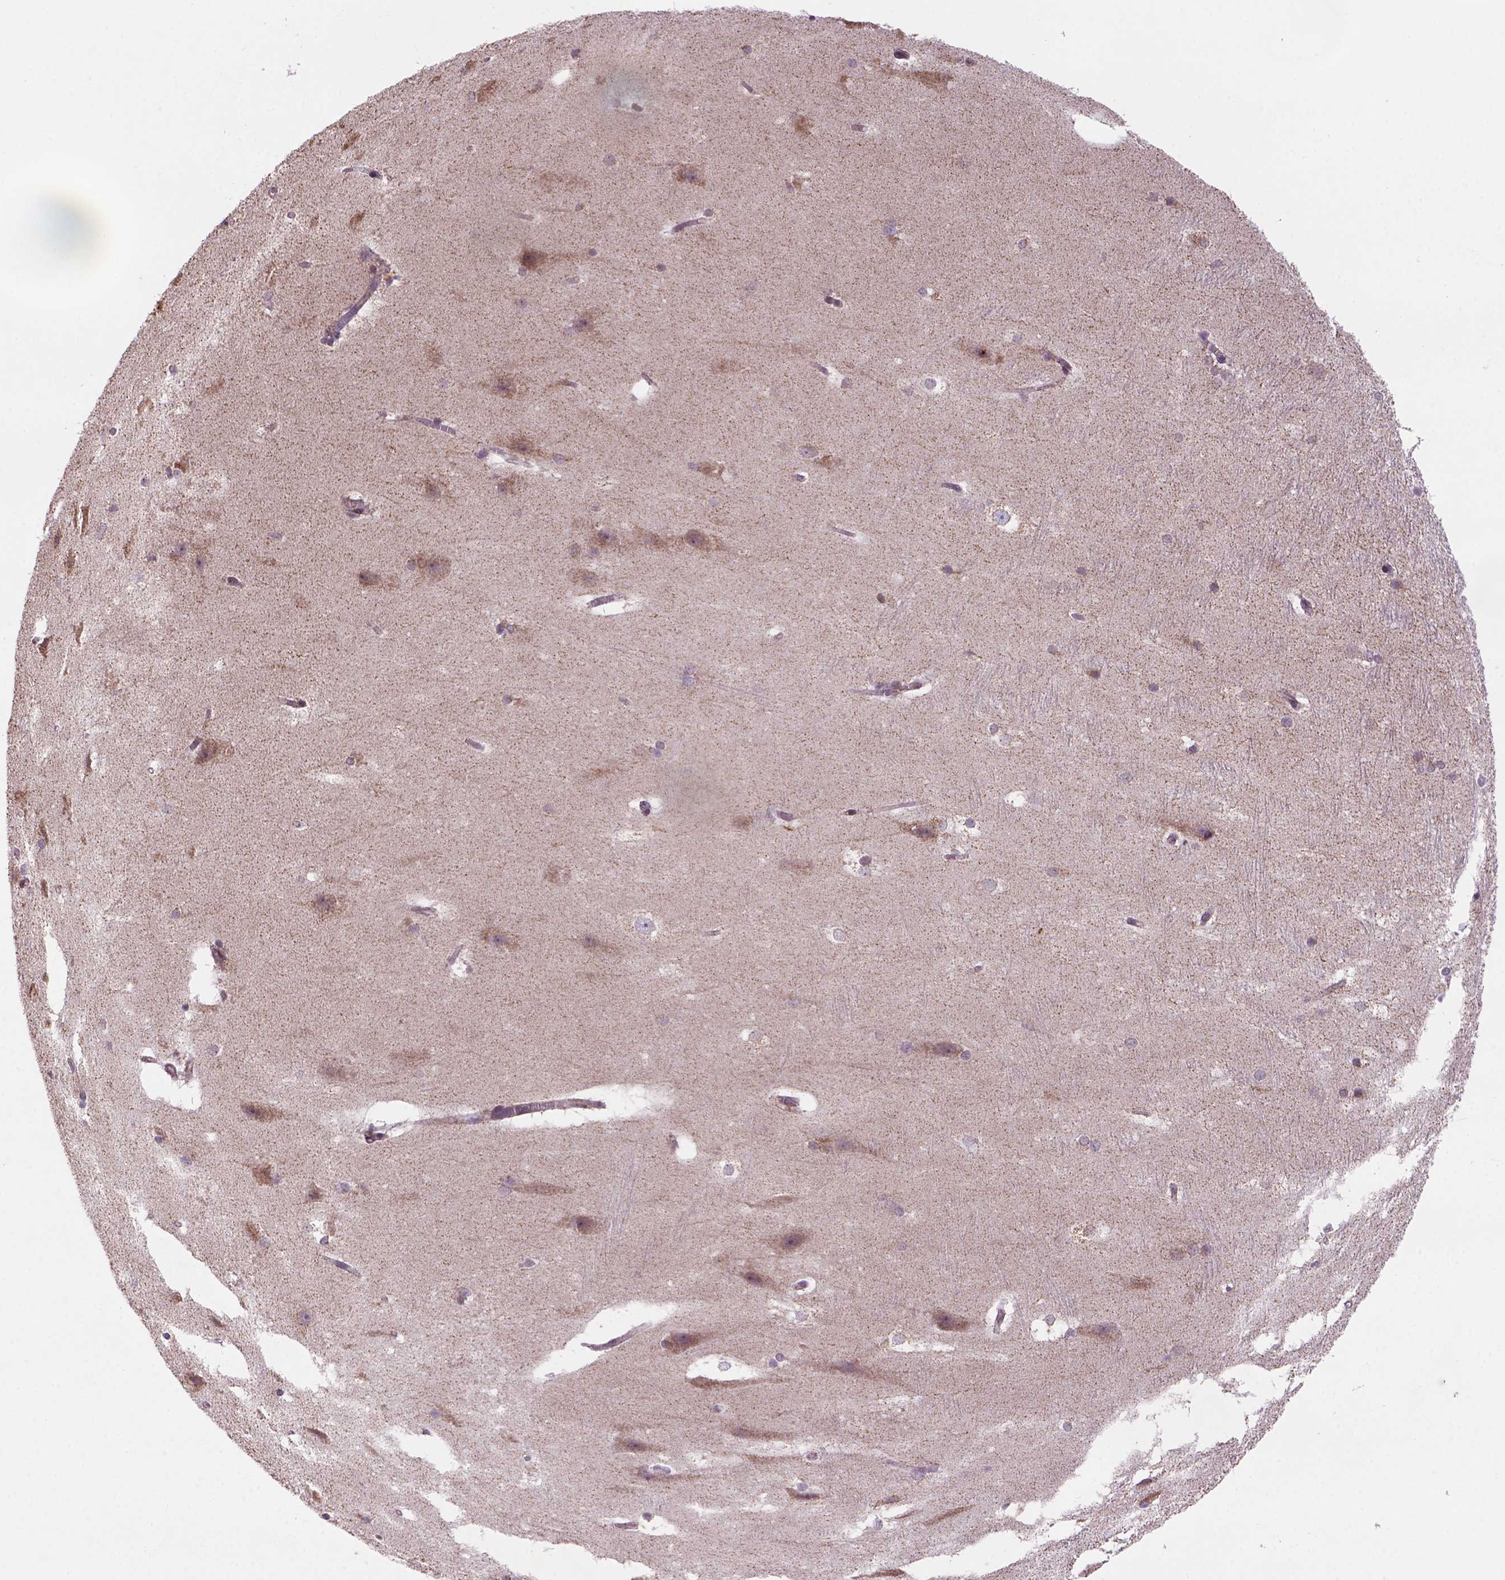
{"staining": {"intensity": "negative", "quantity": "none", "location": "none"}, "tissue": "hippocampus", "cell_type": "Glial cells", "image_type": "normal", "snomed": [{"axis": "morphology", "description": "Normal tissue, NOS"}, {"axis": "topography", "description": "Cerebral cortex"}, {"axis": "topography", "description": "Hippocampus"}], "caption": "Glial cells show no significant protein positivity in unremarkable hippocampus.", "gene": "FZD7", "patient": {"sex": "female", "age": 19}}